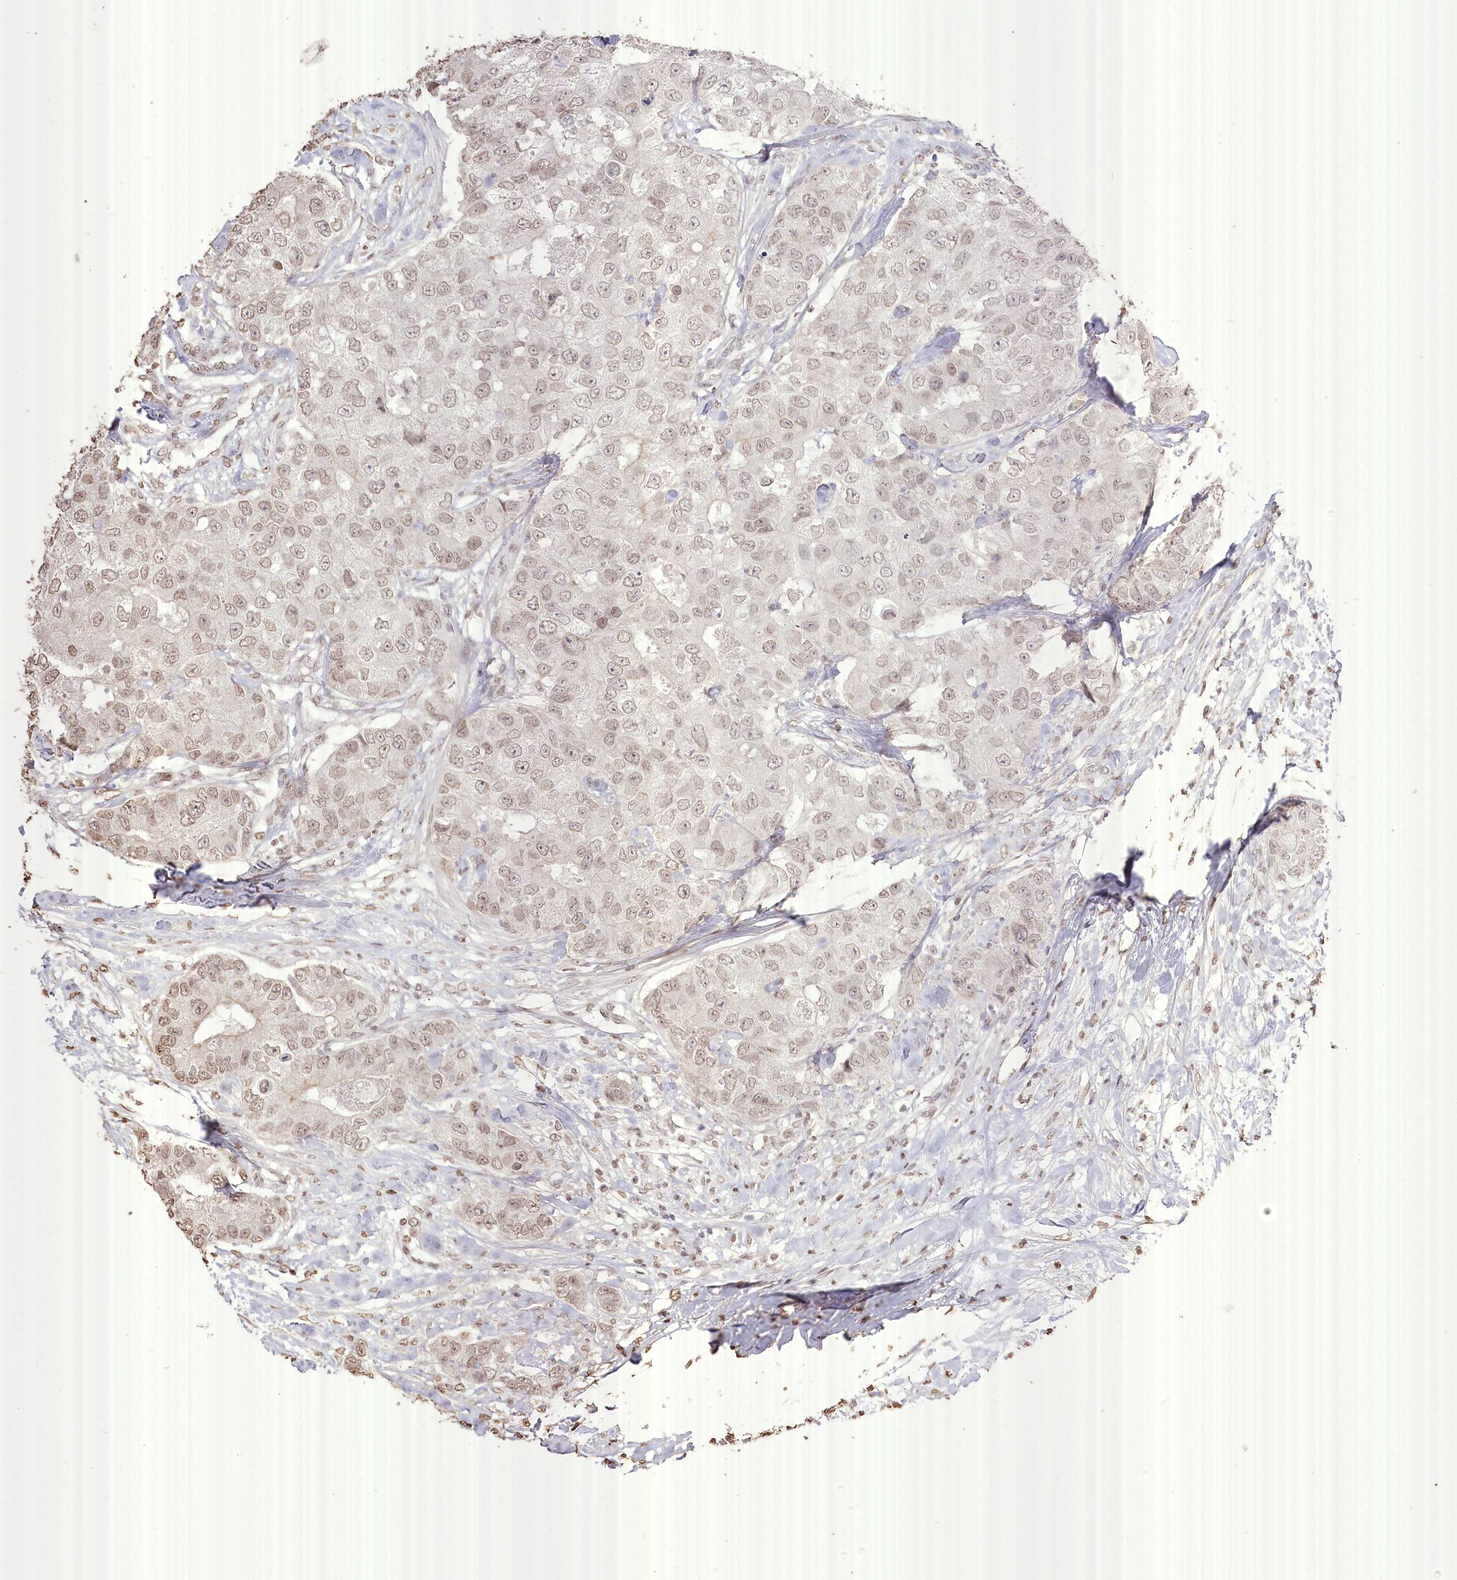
{"staining": {"intensity": "weak", "quantity": ">75%", "location": "cytoplasmic/membranous,nuclear"}, "tissue": "breast cancer", "cell_type": "Tumor cells", "image_type": "cancer", "snomed": [{"axis": "morphology", "description": "Duct carcinoma"}, {"axis": "topography", "description": "Breast"}], "caption": "Immunohistochemical staining of human breast cancer displays low levels of weak cytoplasmic/membranous and nuclear positivity in approximately >75% of tumor cells. Immunohistochemistry (ihc) stains the protein of interest in brown and the nuclei are stained blue.", "gene": "SLC39A10", "patient": {"sex": "female", "age": 62}}